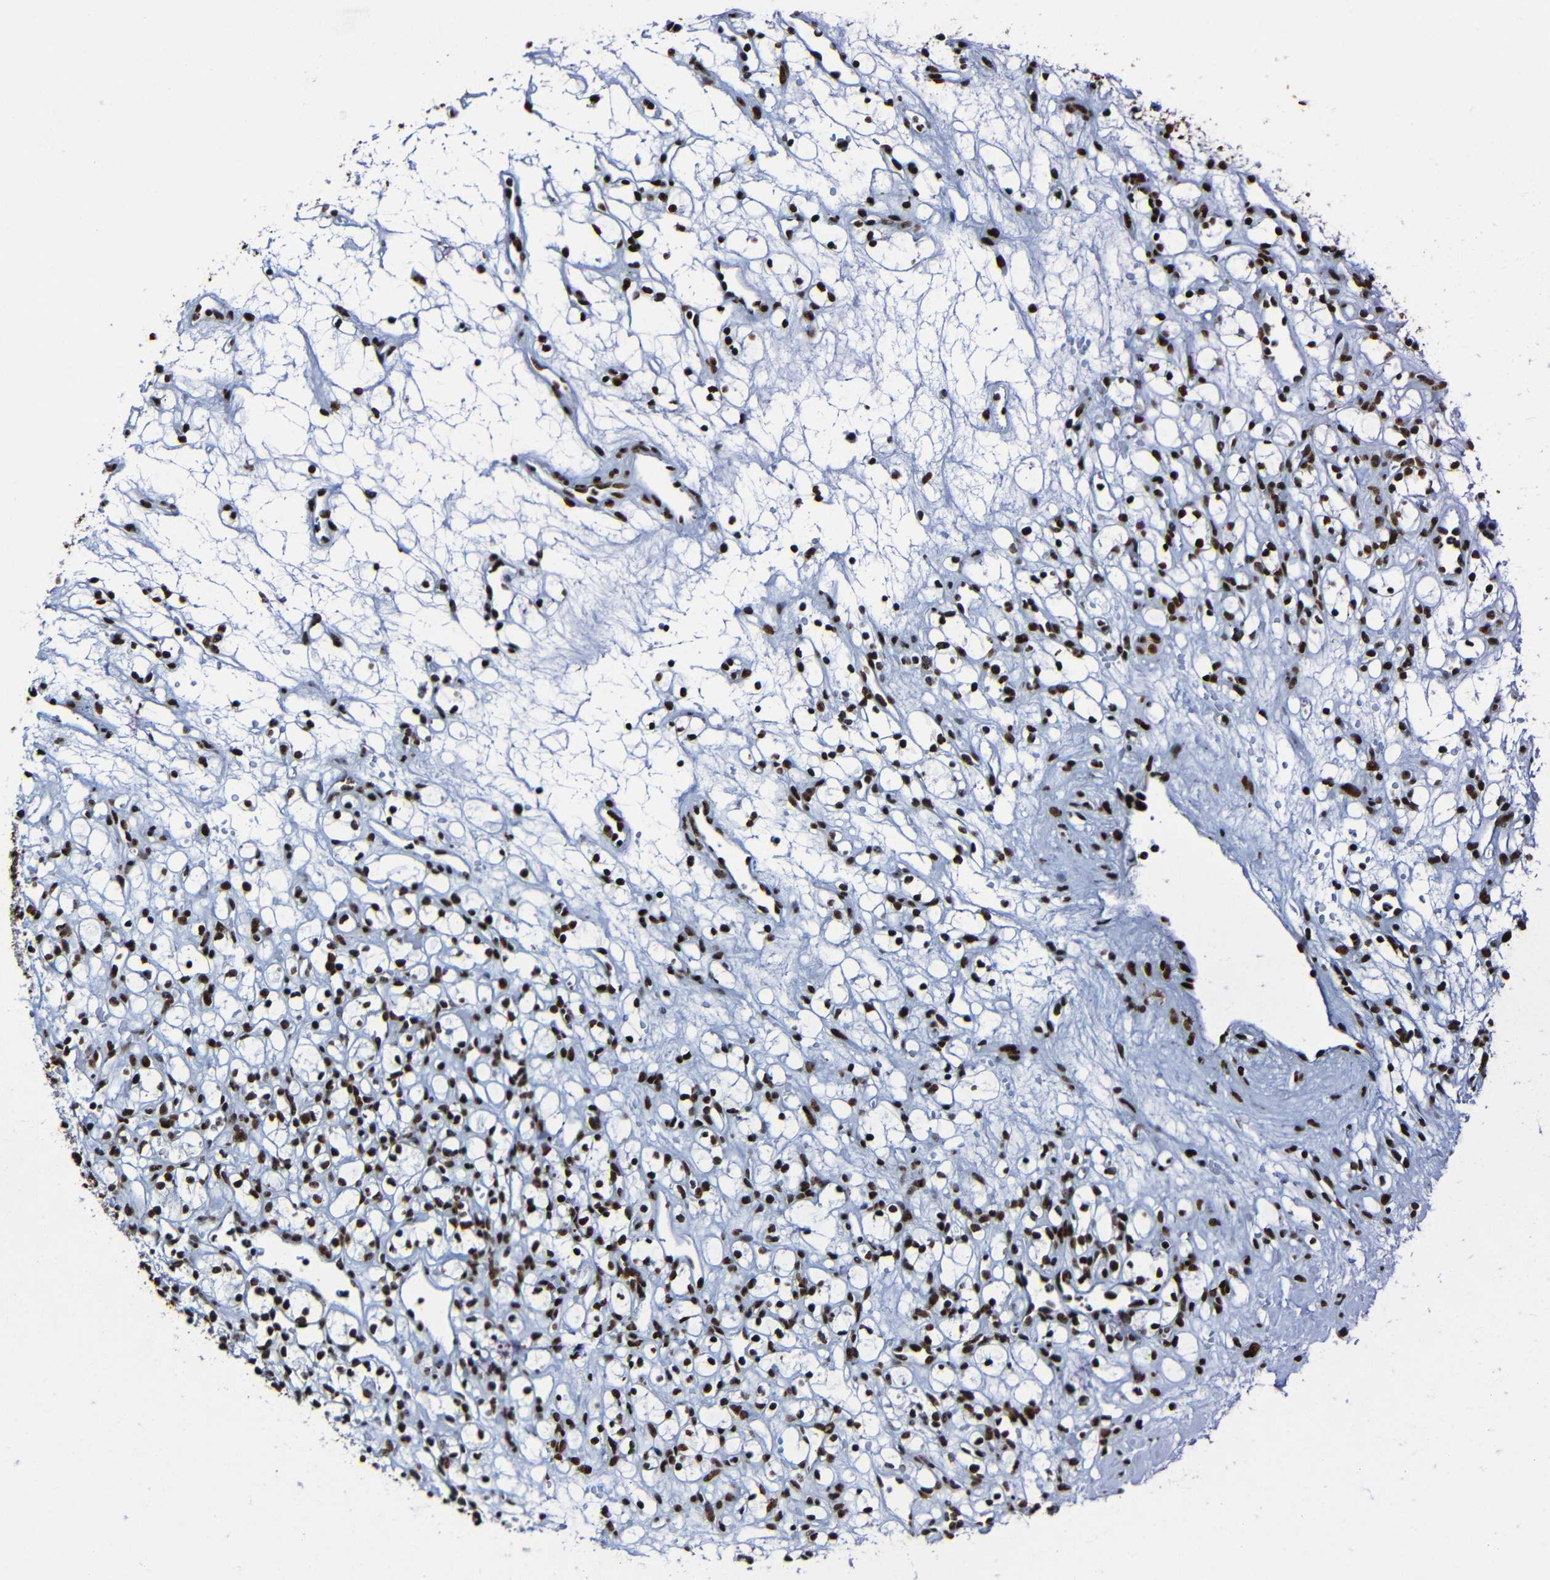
{"staining": {"intensity": "strong", "quantity": ">75%", "location": "nuclear"}, "tissue": "renal cancer", "cell_type": "Tumor cells", "image_type": "cancer", "snomed": [{"axis": "morphology", "description": "Adenocarcinoma, NOS"}, {"axis": "topography", "description": "Kidney"}], "caption": "Renal adenocarcinoma stained with a brown dye exhibits strong nuclear positive positivity in about >75% of tumor cells.", "gene": "SRSF3", "patient": {"sex": "female", "age": 60}}